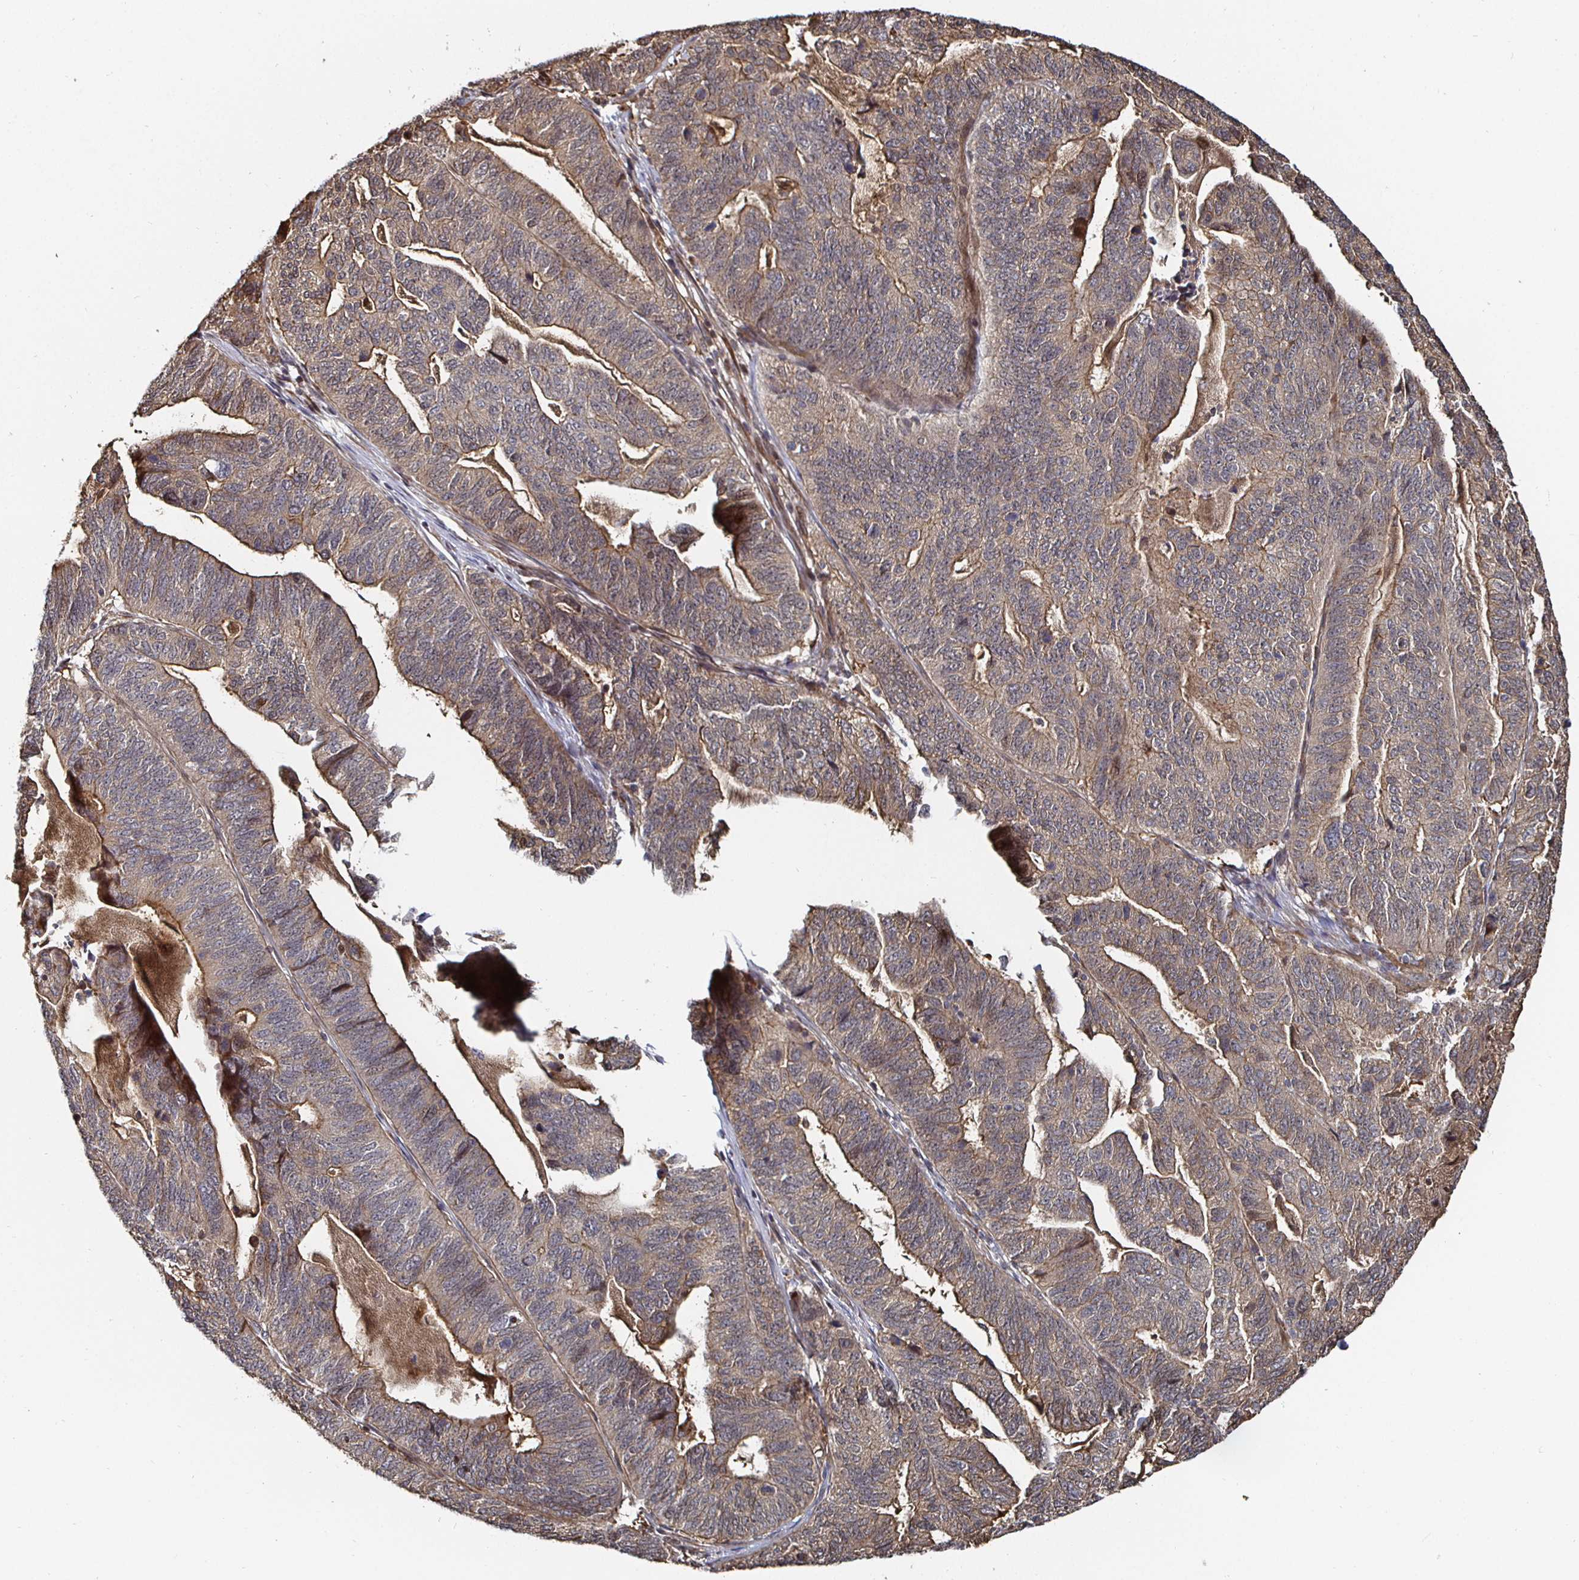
{"staining": {"intensity": "moderate", "quantity": "25%-75%", "location": "cytoplasmic/membranous"}, "tissue": "stomach cancer", "cell_type": "Tumor cells", "image_type": "cancer", "snomed": [{"axis": "morphology", "description": "Adenocarcinoma, NOS"}, {"axis": "topography", "description": "Stomach, upper"}], "caption": "Moderate cytoplasmic/membranous protein expression is seen in approximately 25%-75% of tumor cells in adenocarcinoma (stomach).", "gene": "TBKBP1", "patient": {"sex": "female", "age": 67}}